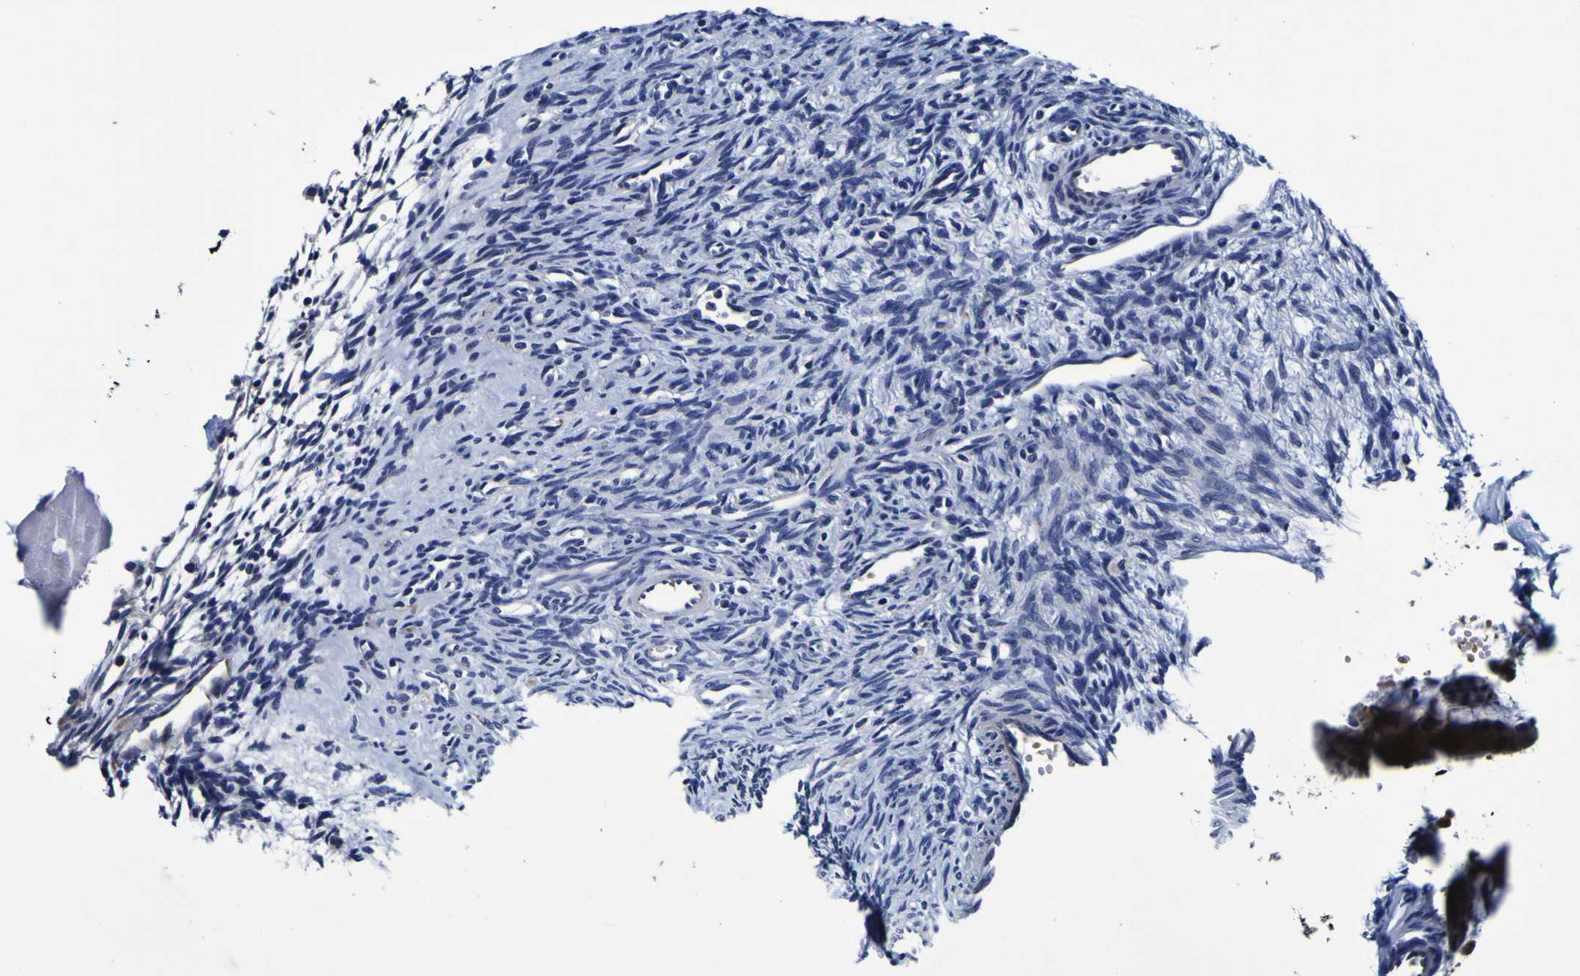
{"staining": {"intensity": "negative", "quantity": "none", "location": "none"}, "tissue": "ovary", "cell_type": "Ovarian stroma cells", "image_type": "normal", "snomed": [{"axis": "morphology", "description": "Normal tissue, NOS"}, {"axis": "topography", "description": "Ovary"}], "caption": "Immunohistochemical staining of unremarkable human ovary shows no significant expression in ovarian stroma cells.", "gene": "PDLIM4", "patient": {"sex": "female", "age": 33}}